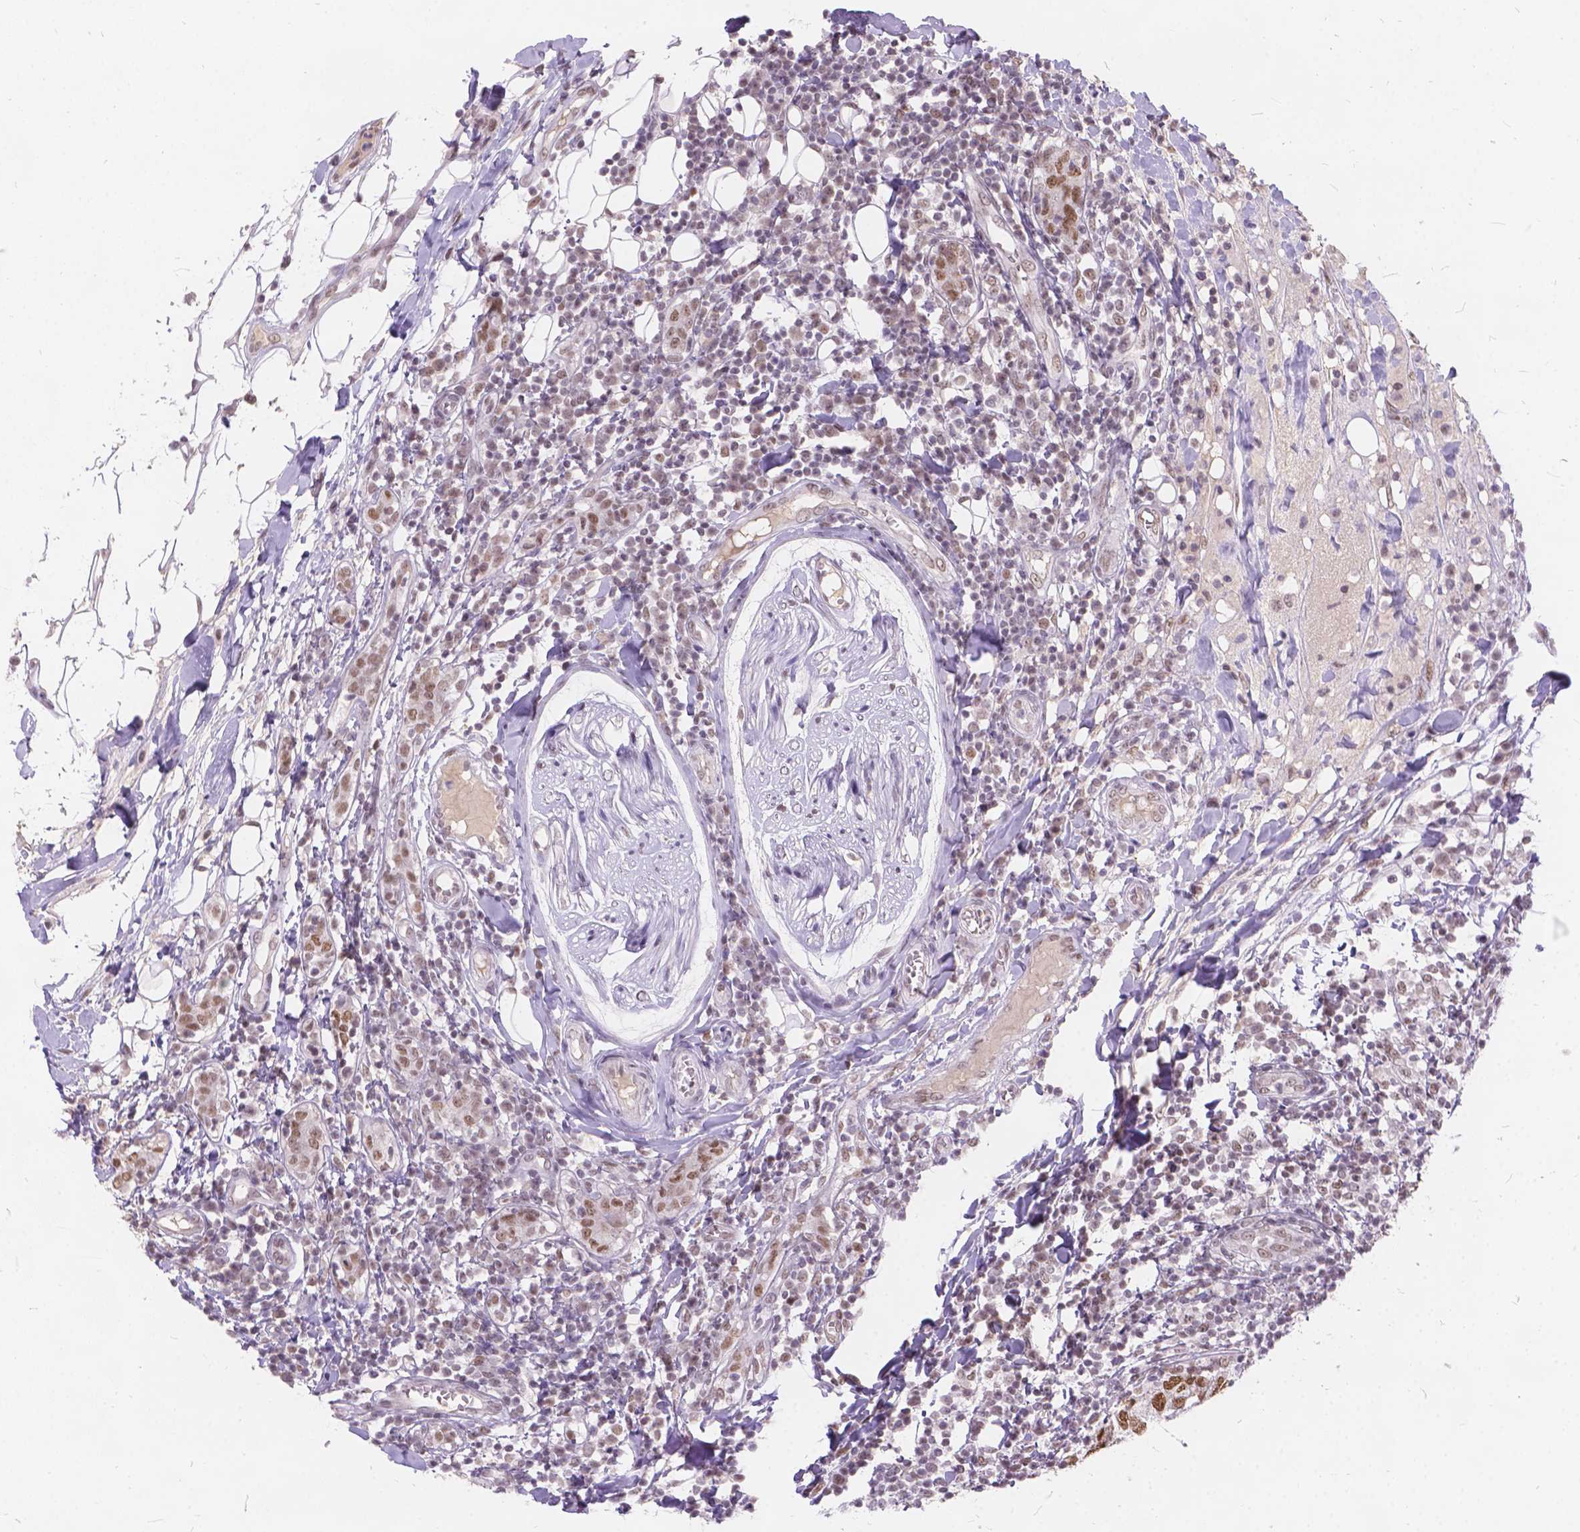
{"staining": {"intensity": "moderate", "quantity": "<25%", "location": "nuclear"}, "tissue": "breast cancer", "cell_type": "Tumor cells", "image_type": "cancer", "snomed": [{"axis": "morphology", "description": "Duct carcinoma"}, {"axis": "topography", "description": "Breast"}], "caption": "Immunohistochemical staining of human breast cancer reveals low levels of moderate nuclear protein expression in approximately <25% of tumor cells. Using DAB (3,3'-diaminobenzidine) (brown) and hematoxylin (blue) stains, captured at high magnification using brightfield microscopy.", "gene": "FAM53A", "patient": {"sex": "female", "age": 30}}